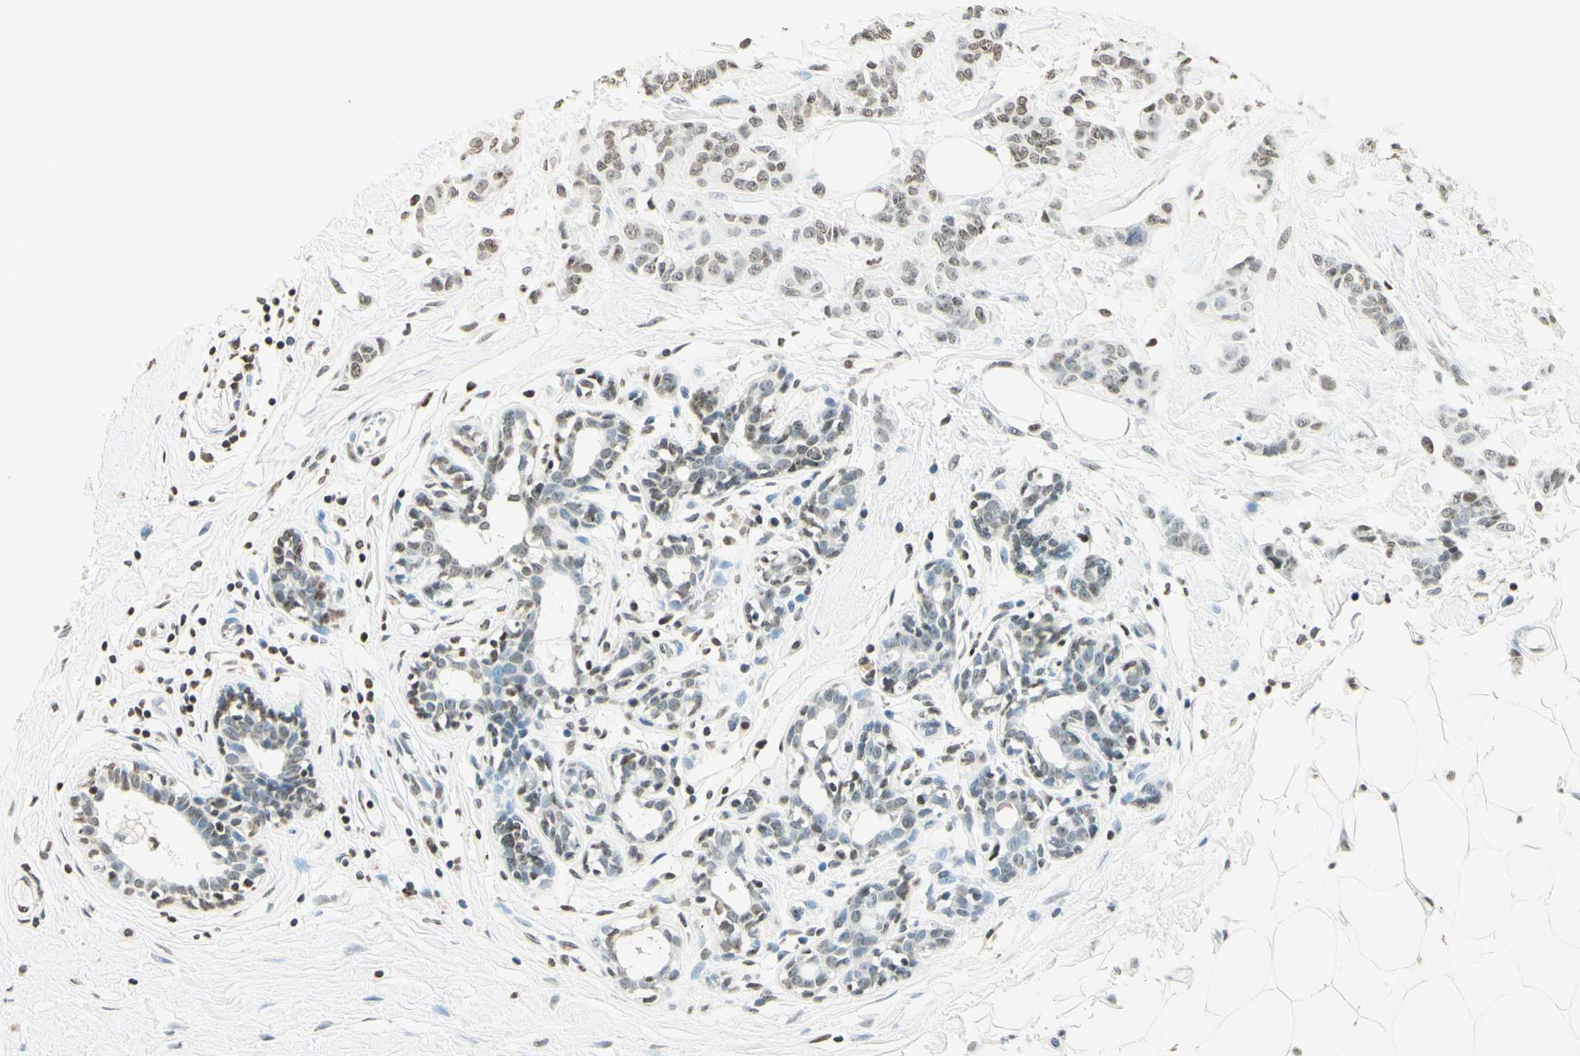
{"staining": {"intensity": "weak", "quantity": "25%-75%", "location": "nuclear"}, "tissue": "breast cancer", "cell_type": "Tumor cells", "image_type": "cancer", "snomed": [{"axis": "morphology", "description": "Normal tissue, NOS"}, {"axis": "morphology", "description": "Duct carcinoma"}, {"axis": "topography", "description": "Breast"}], "caption": "A micrograph of invasive ductal carcinoma (breast) stained for a protein displays weak nuclear brown staining in tumor cells. Using DAB (3,3'-diaminobenzidine) (brown) and hematoxylin (blue) stains, captured at high magnification using brightfield microscopy.", "gene": "MSH2", "patient": {"sex": "female", "age": 40}}